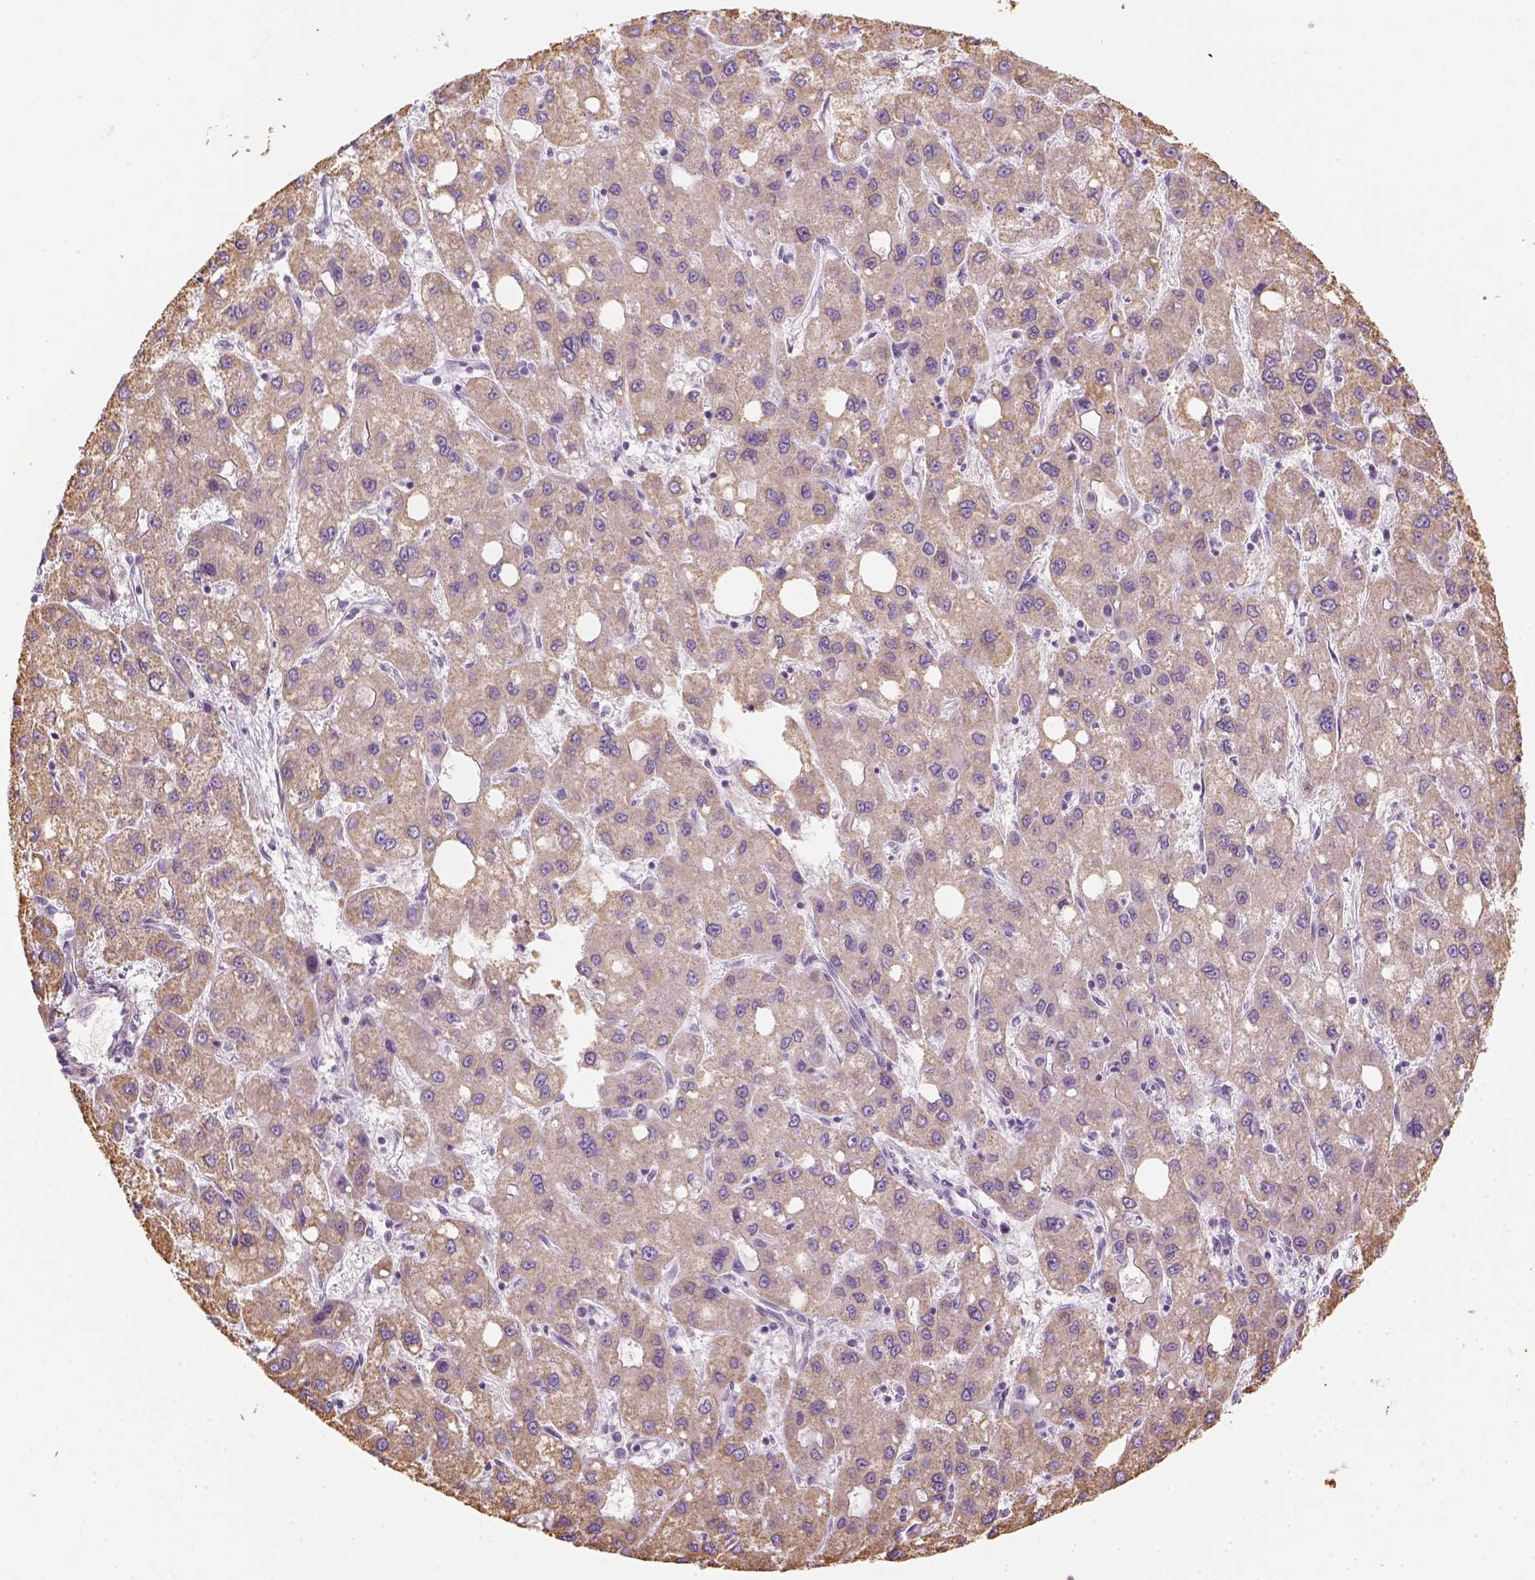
{"staining": {"intensity": "moderate", "quantity": "<25%", "location": "cytoplasmic/membranous"}, "tissue": "liver cancer", "cell_type": "Tumor cells", "image_type": "cancer", "snomed": [{"axis": "morphology", "description": "Carcinoma, Hepatocellular, NOS"}, {"axis": "topography", "description": "Liver"}], "caption": "A brown stain highlights moderate cytoplasmic/membranous expression of a protein in liver cancer (hepatocellular carcinoma) tumor cells.", "gene": "LCA5", "patient": {"sex": "male", "age": 73}}